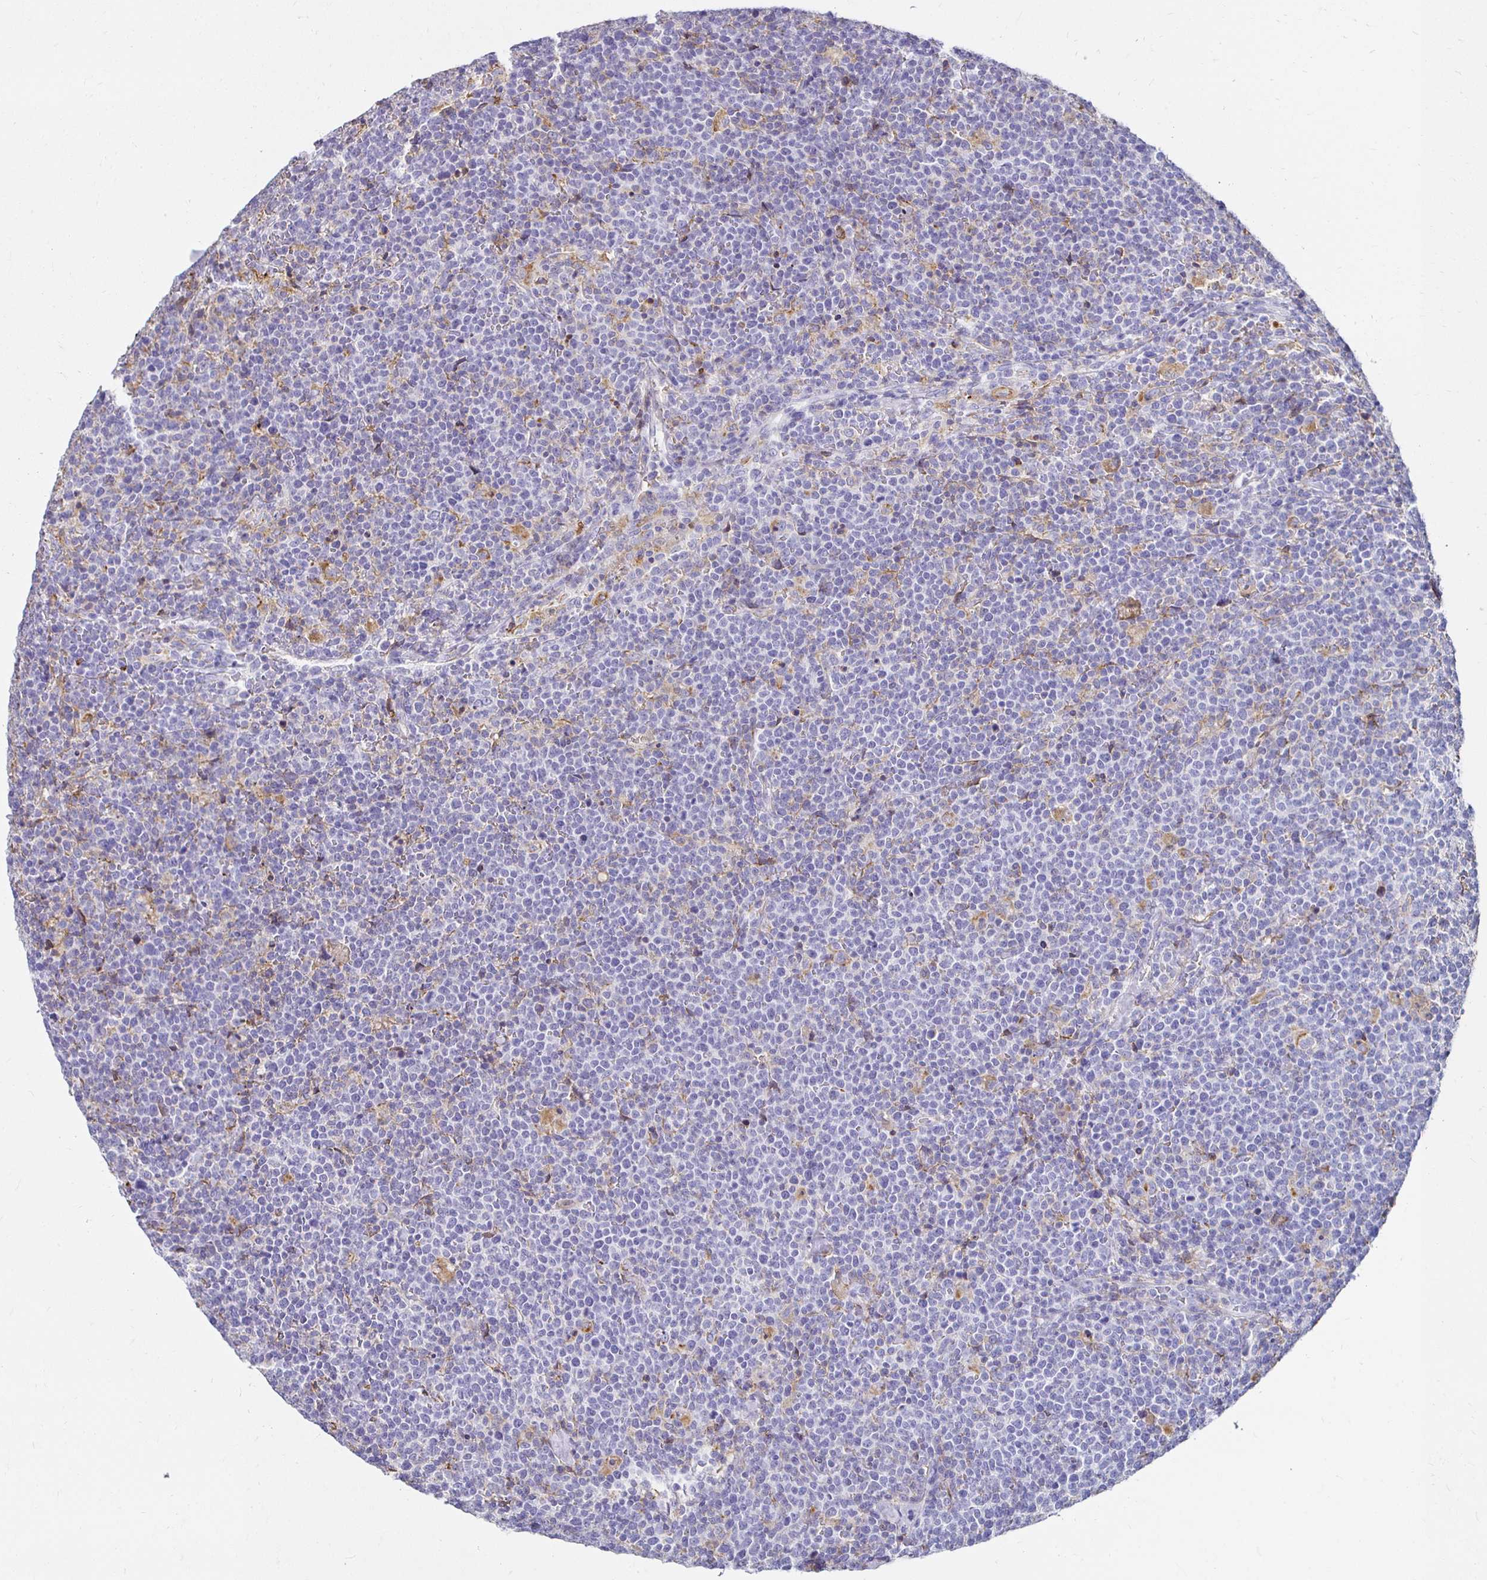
{"staining": {"intensity": "negative", "quantity": "none", "location": "none"}, "tissue": "lymphoma", "cell_type": "Tumor cells", "image_type": "cancer", "snomed": [{"axis": "morphology", "description": "Malignant lymphoma, non-Hodgkin's type, High grade"}, {"axis": "topography", "description": "Lymph node"}], "caption": "Immunohistochemistry (IHC) of malignant lymphoma, non-Hodgkin's type (high-grade) shows no expression in tumor cells.", "gene": "TAS1R3", "patient": {"sex": "male", "age": 61}}